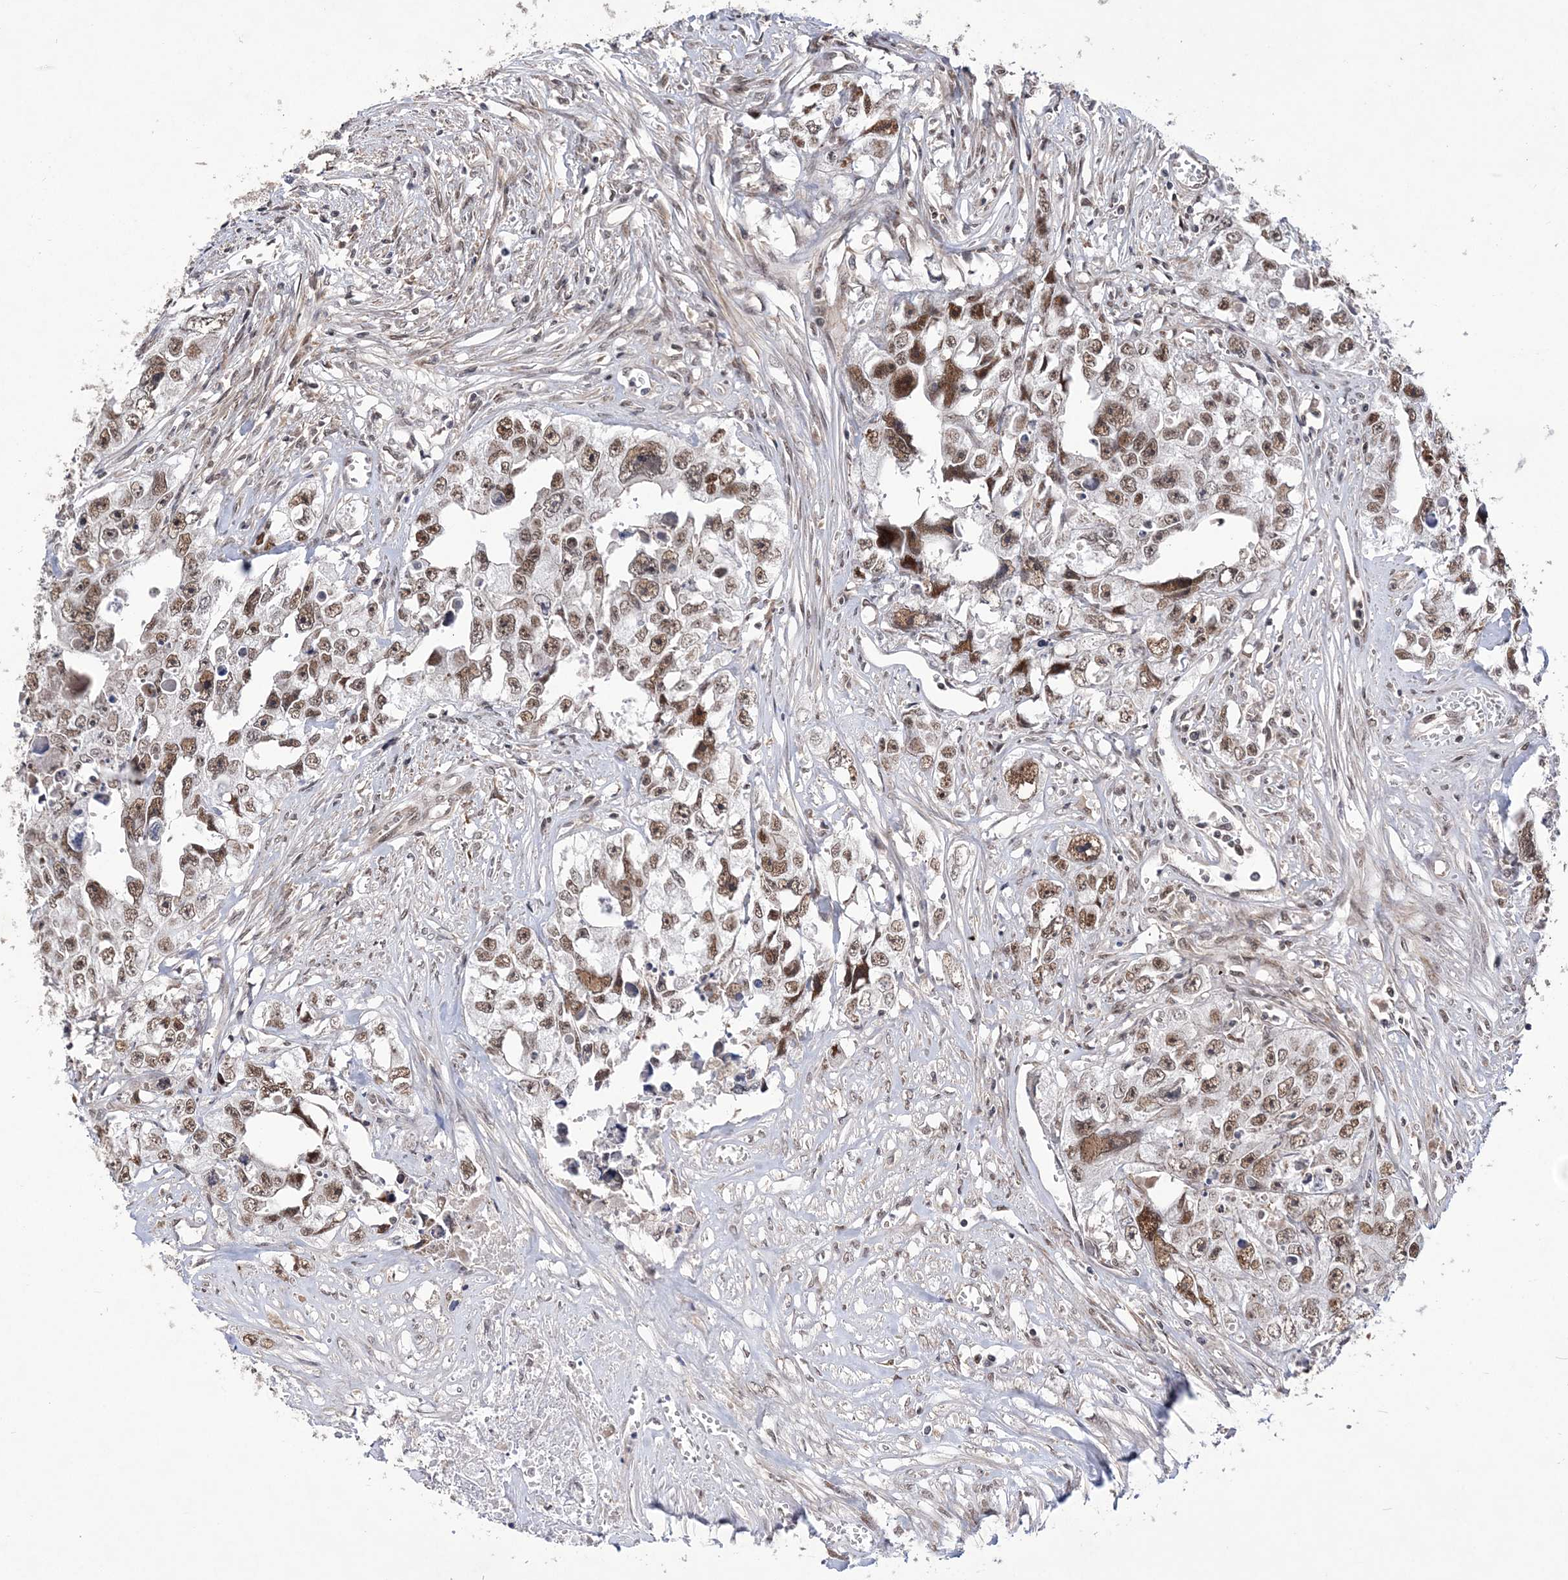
{"staining": {"intensity": "moderate", "quantity": ">75%", "location": "nuclear"}, "tissue": "testis cancer", "cell_type": "Tumor cells", "image_type": "cancer", "snomed": [{"axis": "morphology", "description": "Seminoma, NOS"}, {"axis": "morphology", "description": "Carcinoma, Embryonal, NOS"}, {"axis": "topography", "description": "Testis"}], "caption": "Immunohistochemical staining of human testis cancer (seminoma) exhibits medium levels of moderate nuclear protein staining in about >75% of tumor cells. (brown staining indicates protein expression, while blue staining denotes nuclei).", "gene": "BOD1L1", "patient": {"sex": "male", "age": 43}}